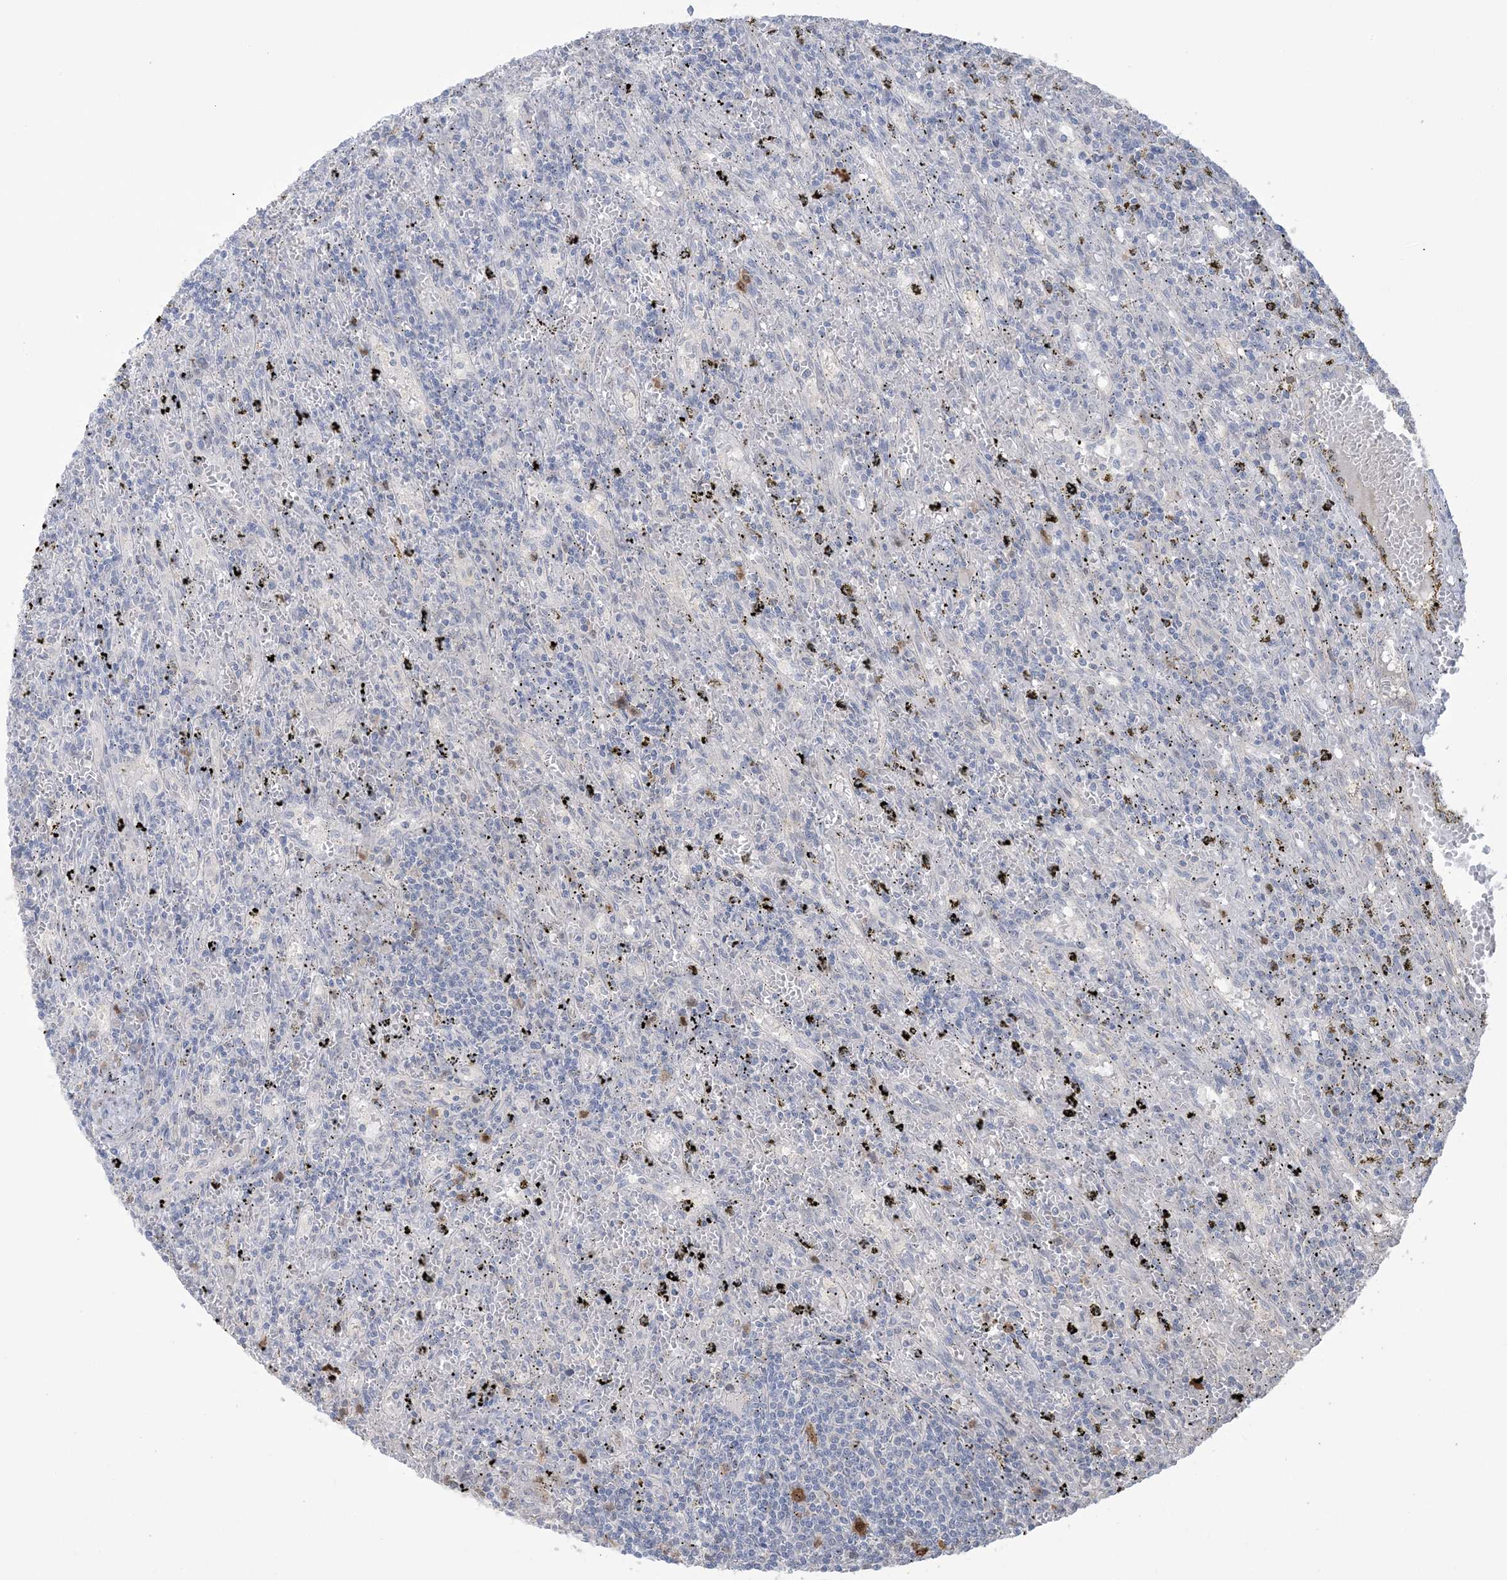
{"staining": {"intensity": "negative", "quantity": "none", "location": "none"}, "tissue": "lymphoma", "cell_type": "Tumor cells", "image_type": "cancer", "snomed": [{"axis": "morphology", "description": "Malignant lymphoma, non-Hodgkin's type, Low grade"}, {"axis": "topography", "description": "Spleen"}], "caption": "This is an immunohistochemistry histopathology image of human malignant lymphoma, non-Hodgkin's type (low-grade). There is no staining in tumor cells.", "gene": "HMGCS1", "patient": {"sex": "male", "age": 76}}